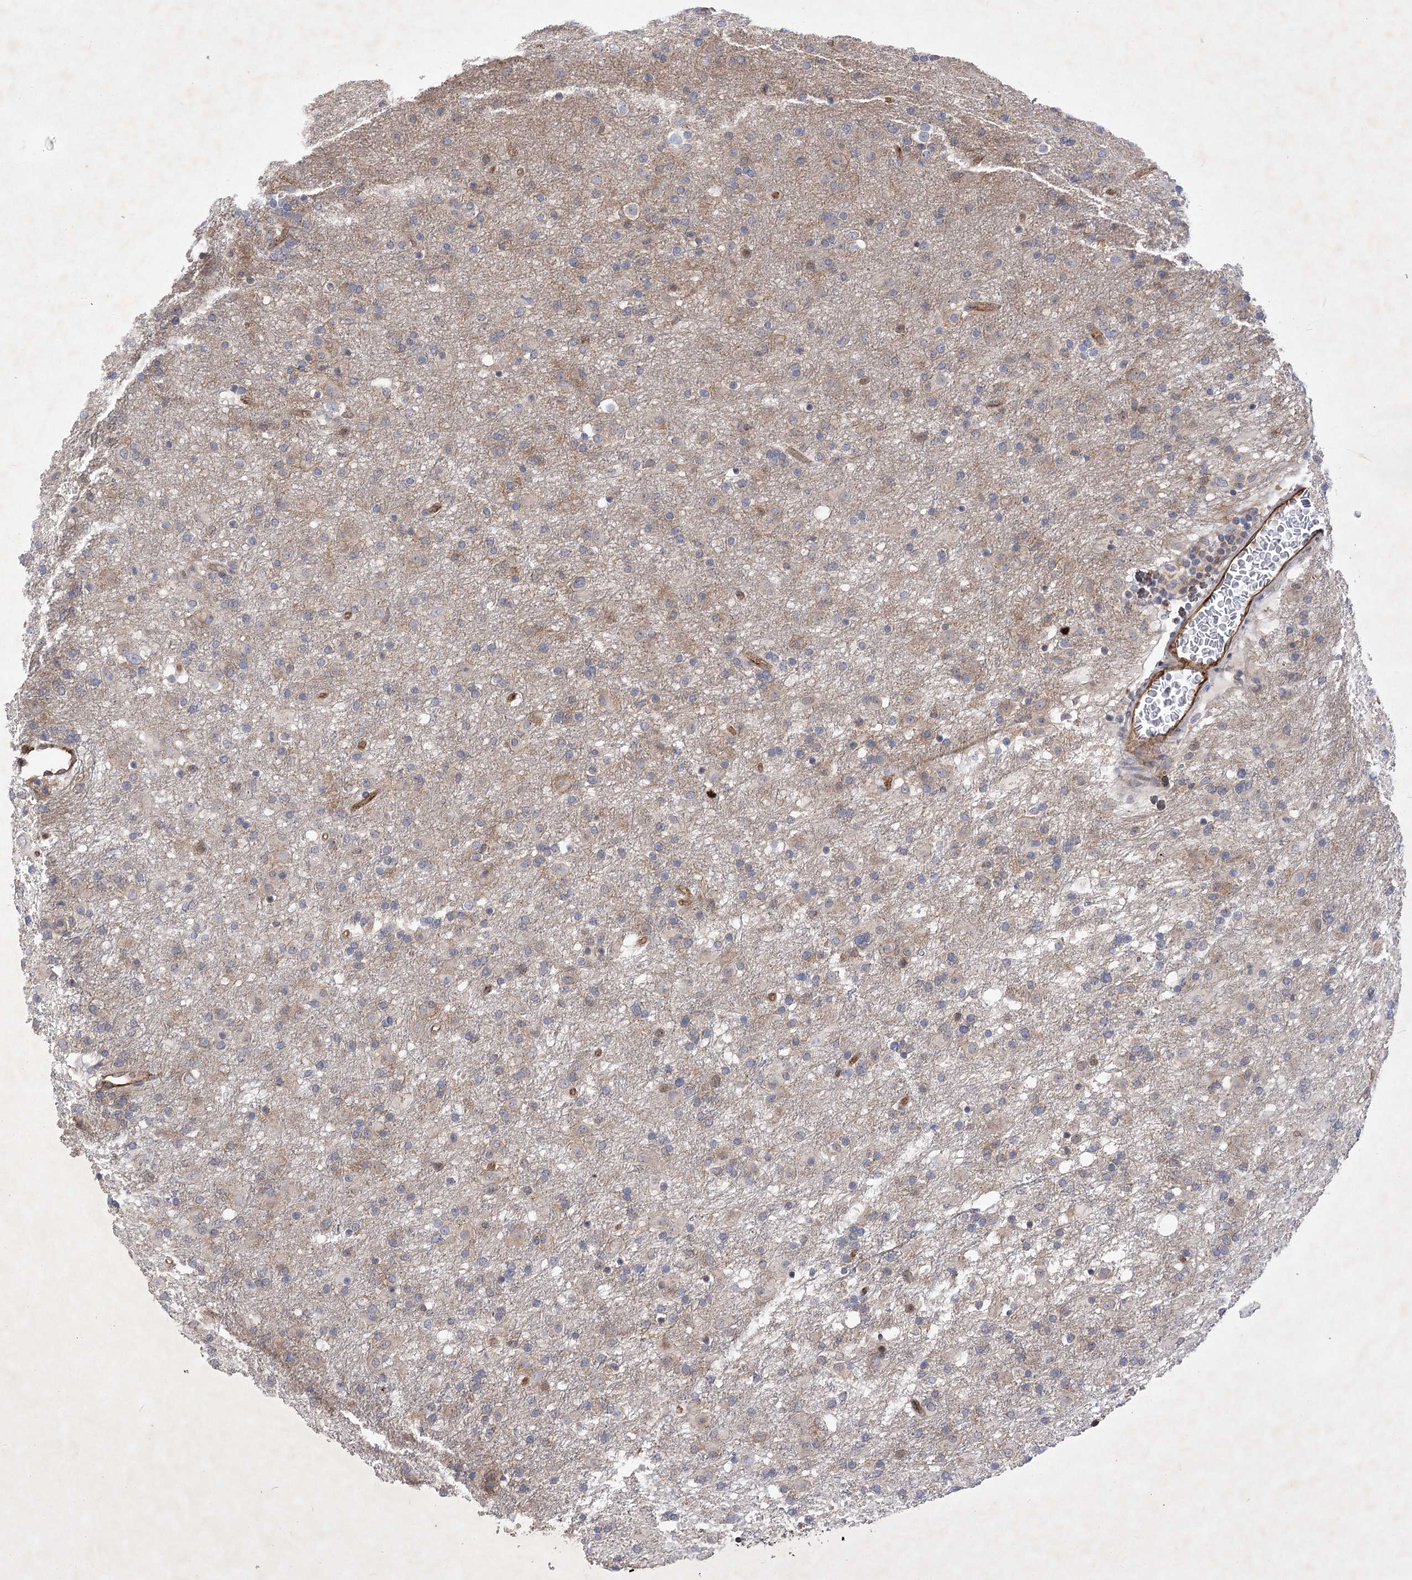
{"staining": {"intensity": "moderate", "quantity": "<25%", "location": "cytoplasmic/membranous"}, "tissue": "glioma", "cell_type": "Tumor cells", "image_type": "cancer", "snomed": [{"axis": "morphology", "description": "Glioma, malignant, Low grade"}, {"axis": "topography", "description": "Brain"}], "caption": "High-power microscopy captured an immunohistochemistry (IHC) micrograph of glioma, revealing moderate cytoplasmic/membranous staining in approximately <25% of tumor cells.", "gene": "ARHGAP31", "patient": {"sex": "male", "age": 65}}